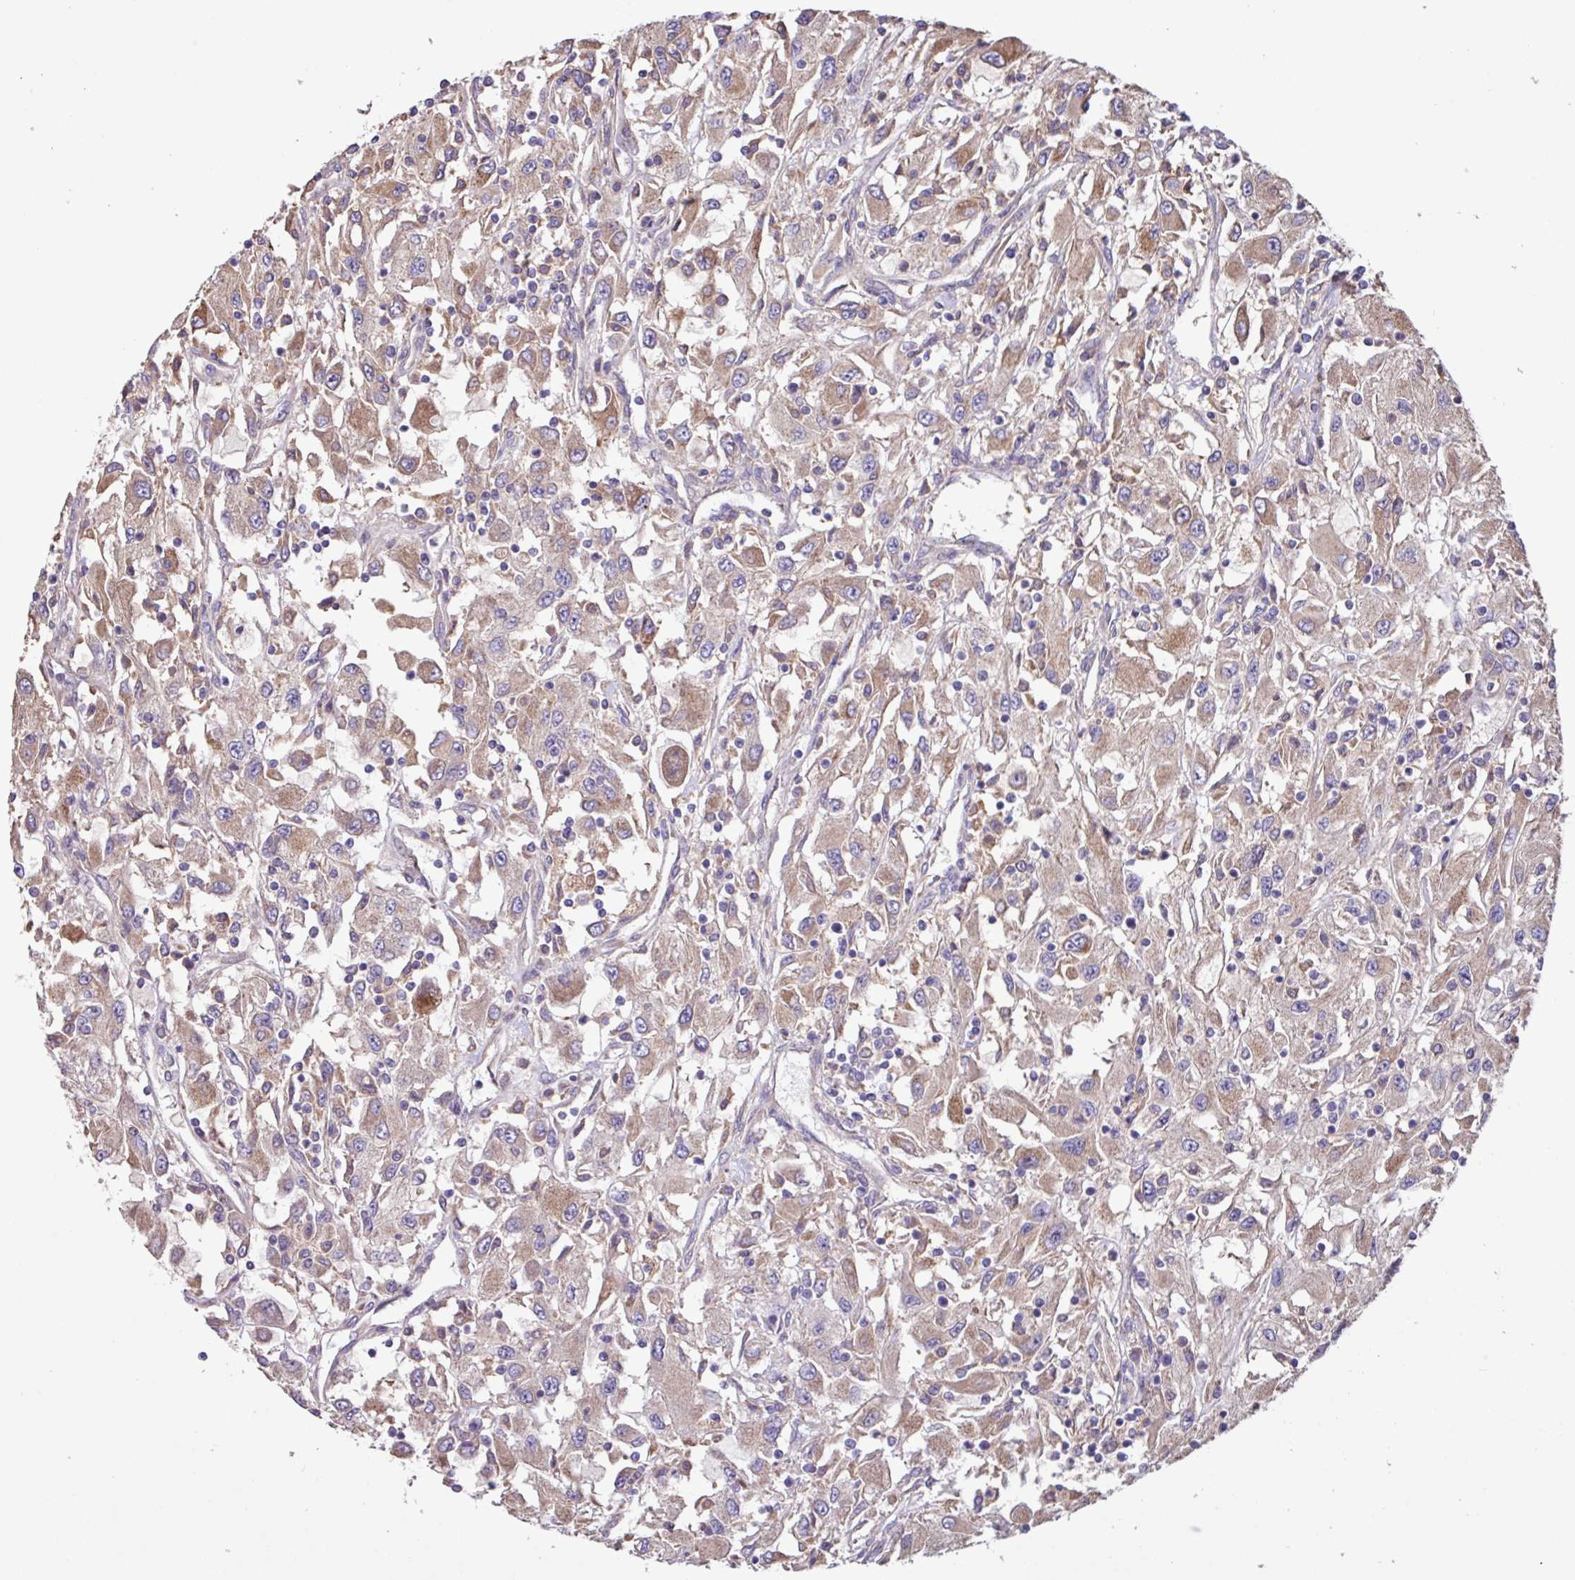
{"staining": {"intensity": "moderate", "quantity": ">75%", "location": "cytoplasmic/membranous"}, "tissue": "renal cancer", "cell_type": "Tumor cells", "image_type": "cancer", "snomed": [{"axis": "morphology", "description": "Adenocarcinoma, NOS"}, {"axis": "topography", "description": "Kidney"}], "caption": "Immunohistochemistry staining of renal cancer, which displays medium levels of moderate cytoplasmic/membranous expression in approximately >75% of tumor cells indicating moderate cytoplasmic/membranous protein expression. The staining was performed using DAB (brown) for protein detection and nuclei were counterstained in hematoxylin (blue).", "gene": "PTPRQ", "patient": {"sex": "female", "age": 67}}